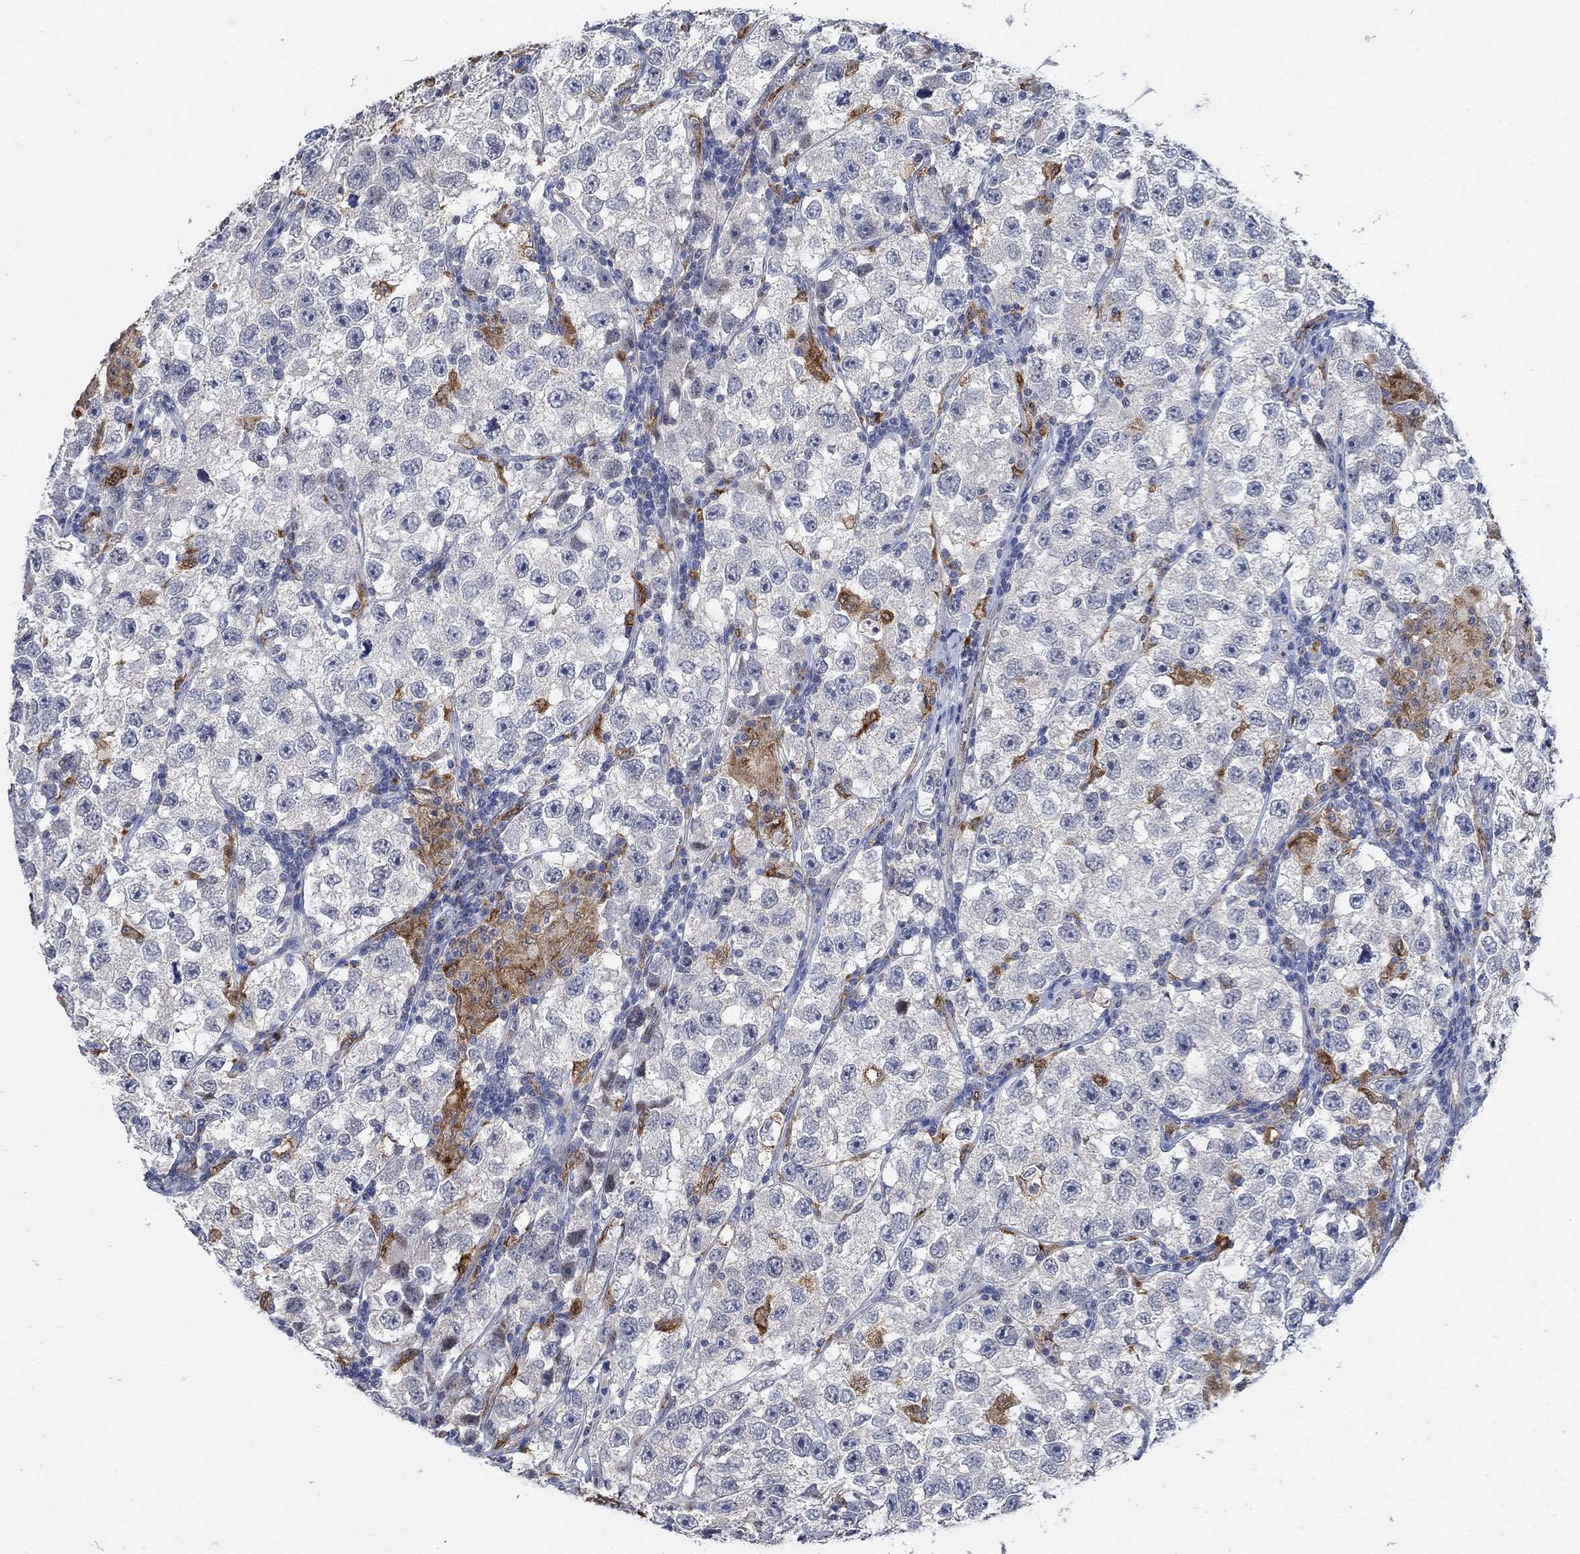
{"staining": {"intensity": "negative", "quantity": "none", "location": "none"}, "tissue": "testis cancer", "cell_type": "Tumor cells", "image_type": "cancer", "snomed": [{"axis": "morphology", "description": "Seminoma, NOS"}, {"axis": "topography", "description": "Testis"}], "caption": "Immunohistochemistry micrograph of human testis seminoma stained for a protein (brown), which exhibits no expression in tumor cells. The staining was performed using DAB (3,3'-diaminobenzidine) to visualize the protein expression in brown, while the nuclei were stained in blue with hematoxylin (Magnification: 20x).", "gene": "MPP1", "patient": {"sex": "male", "age": 26}}